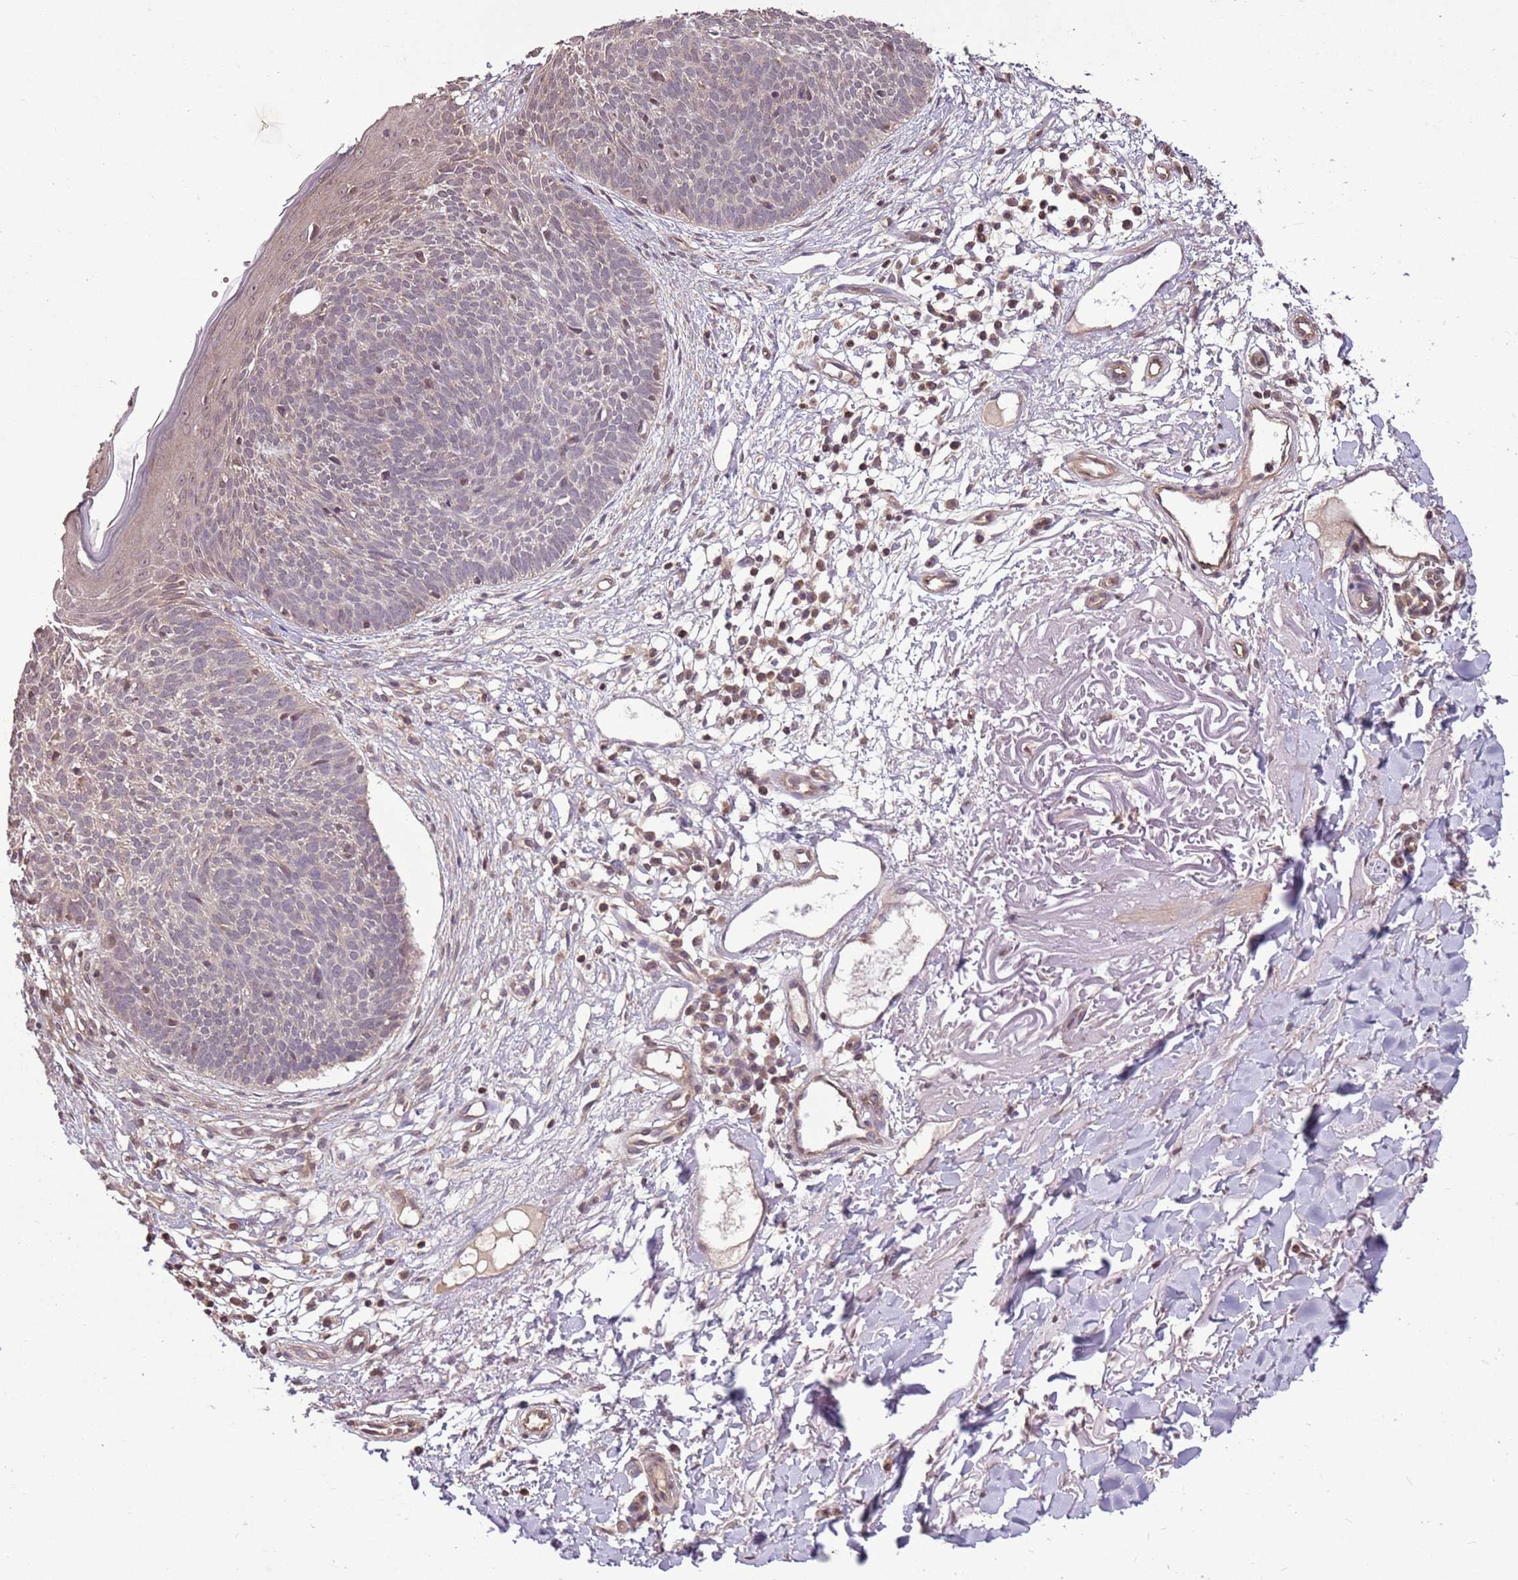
{"staining": {"intensity": "weak", "quantity": "<25%", "location": "nuclear"}, "tissue": "skin cancer", "cell_type": "Tumor cells", "image_type": "cancer", "snomed": [{"axis": "morphology", "description": "Basal cell carcinoma"}, {"axis": "topography", "description": "Skin"}], "caption": "Immunohistochemistry micrograph of human skin cancer (basal cell carcinoma) stained for a protein (brown), which exhibits no staining in tumor cells.", "gene": "CAPN9", "patient": {"sex": "male", "age": 84}}